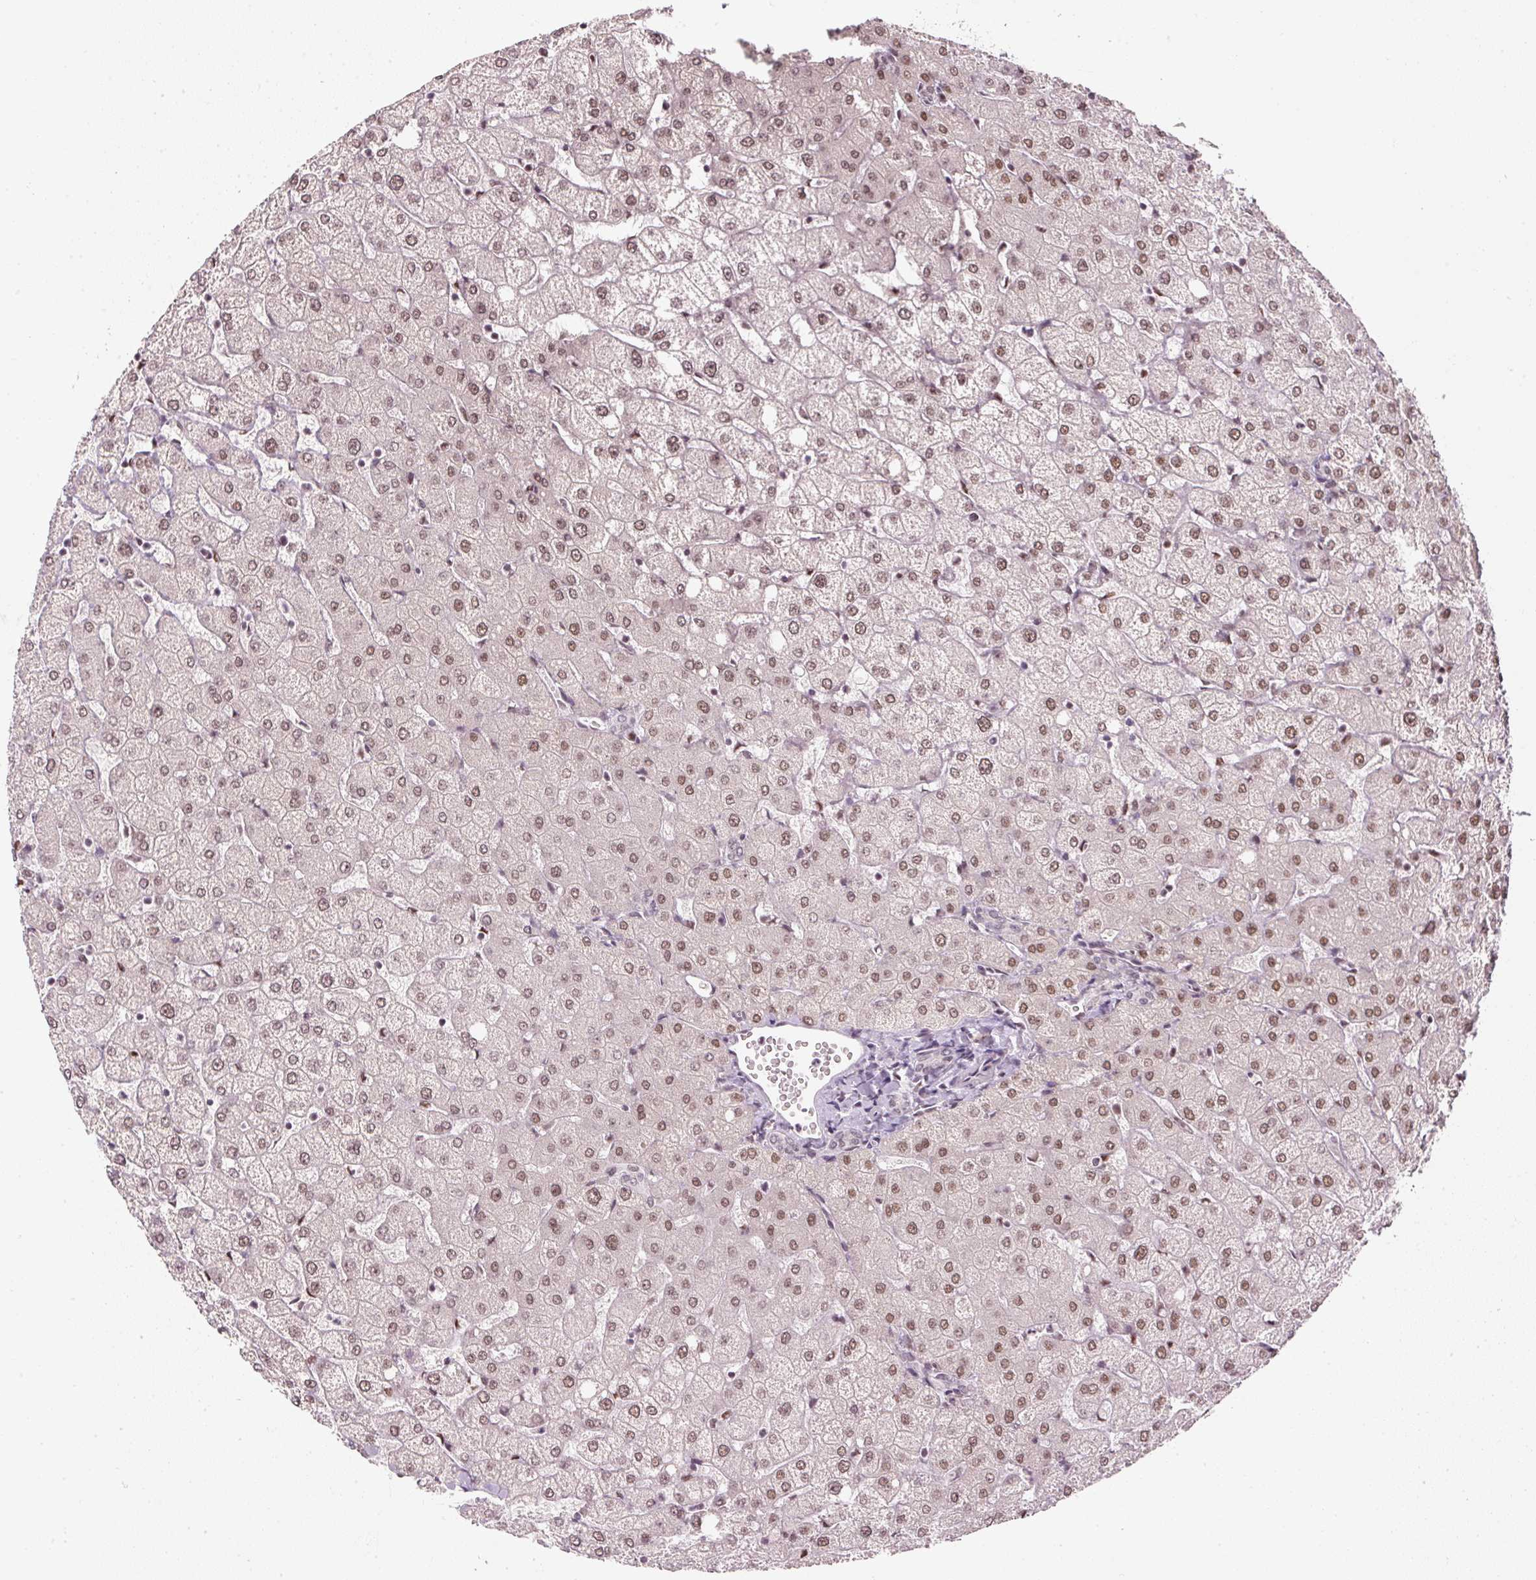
{"staining": {"intensity": "negative", "quantity": "none", "location": "none"}, "tissue": "liver", "cell_type": "Cholangiocytes", "image_type": "normal", "snomed": [{"axis": "morphology", "description": "Normal tissue, NOS"}, {"axis": "topography", "description": "Liver"}], "caption": "Immunohistochemistry image of normal liver: human liver stained with DAB (3,3'-diaminobenzidine) shows no significant protein staining in cholangiocytes.", "gene": "U2AF2", "patient": {"sex": "female", "age": 54}}